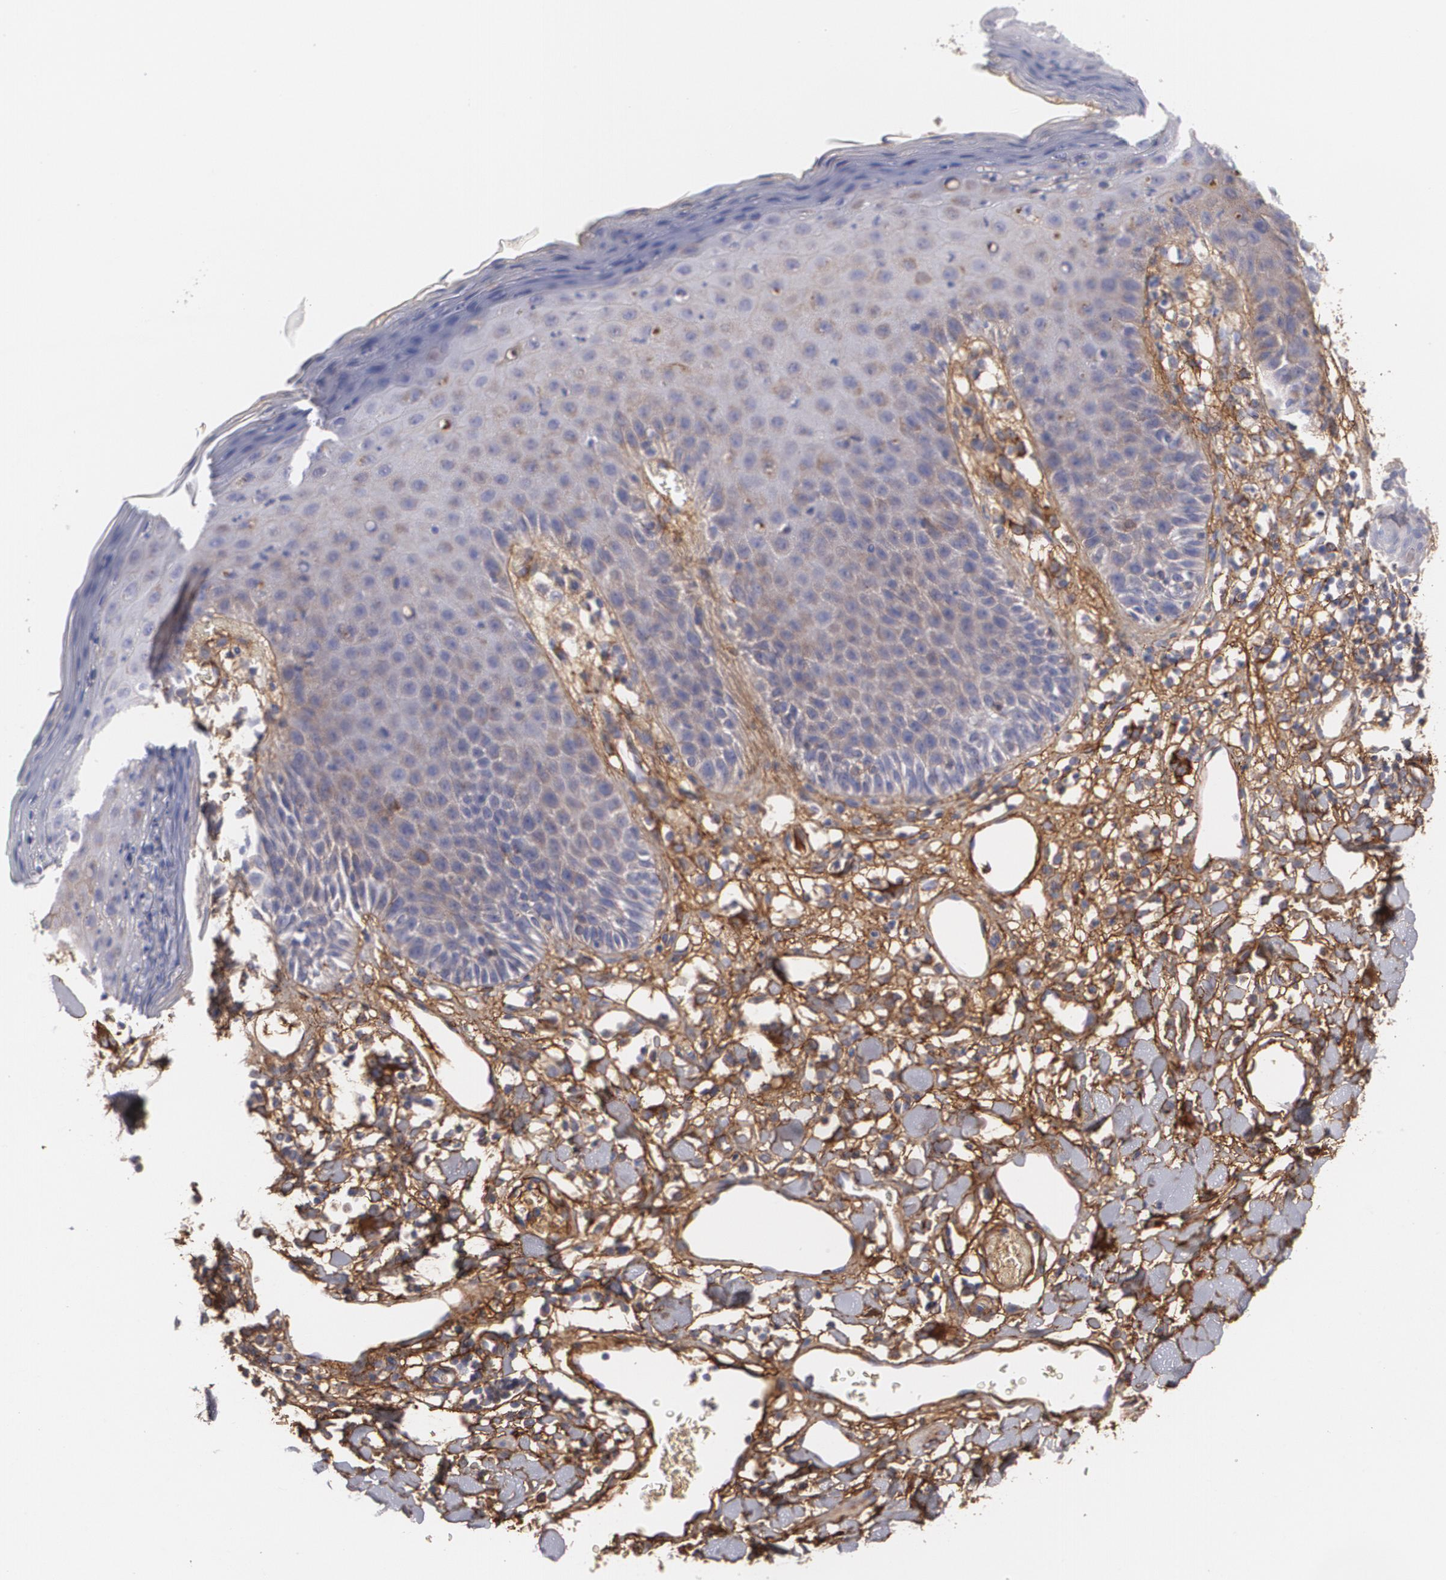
{"staining": {"intensity": "moderate", "quantity": "<25%", "location": "cytoplasmic/membranous"}, "tissue": "skin", "cell_type": "Epidermal cells", "image_type": "normal", "snomed": [{"axis": "morphology", "description": "Normal tissue, NOS"}, {"axis": "topography", "description": "Vulva"}, {"axis": "topography", "description": "Peripheral nerve tissue"}], "caption": "DAB immunohistochemical staining of unremarkable human skin shows moderate cytoplasmic/membranous protein expression in approximately <25% of epidermal cells. (Stains: DAB (3,3'-diaminobenzidine) in brown, nuclei in blue, Microscopy: brightfield microscopy at high magnification).", "gene": "FBLN1", "patient": {"sex": "female", "age": 68}}